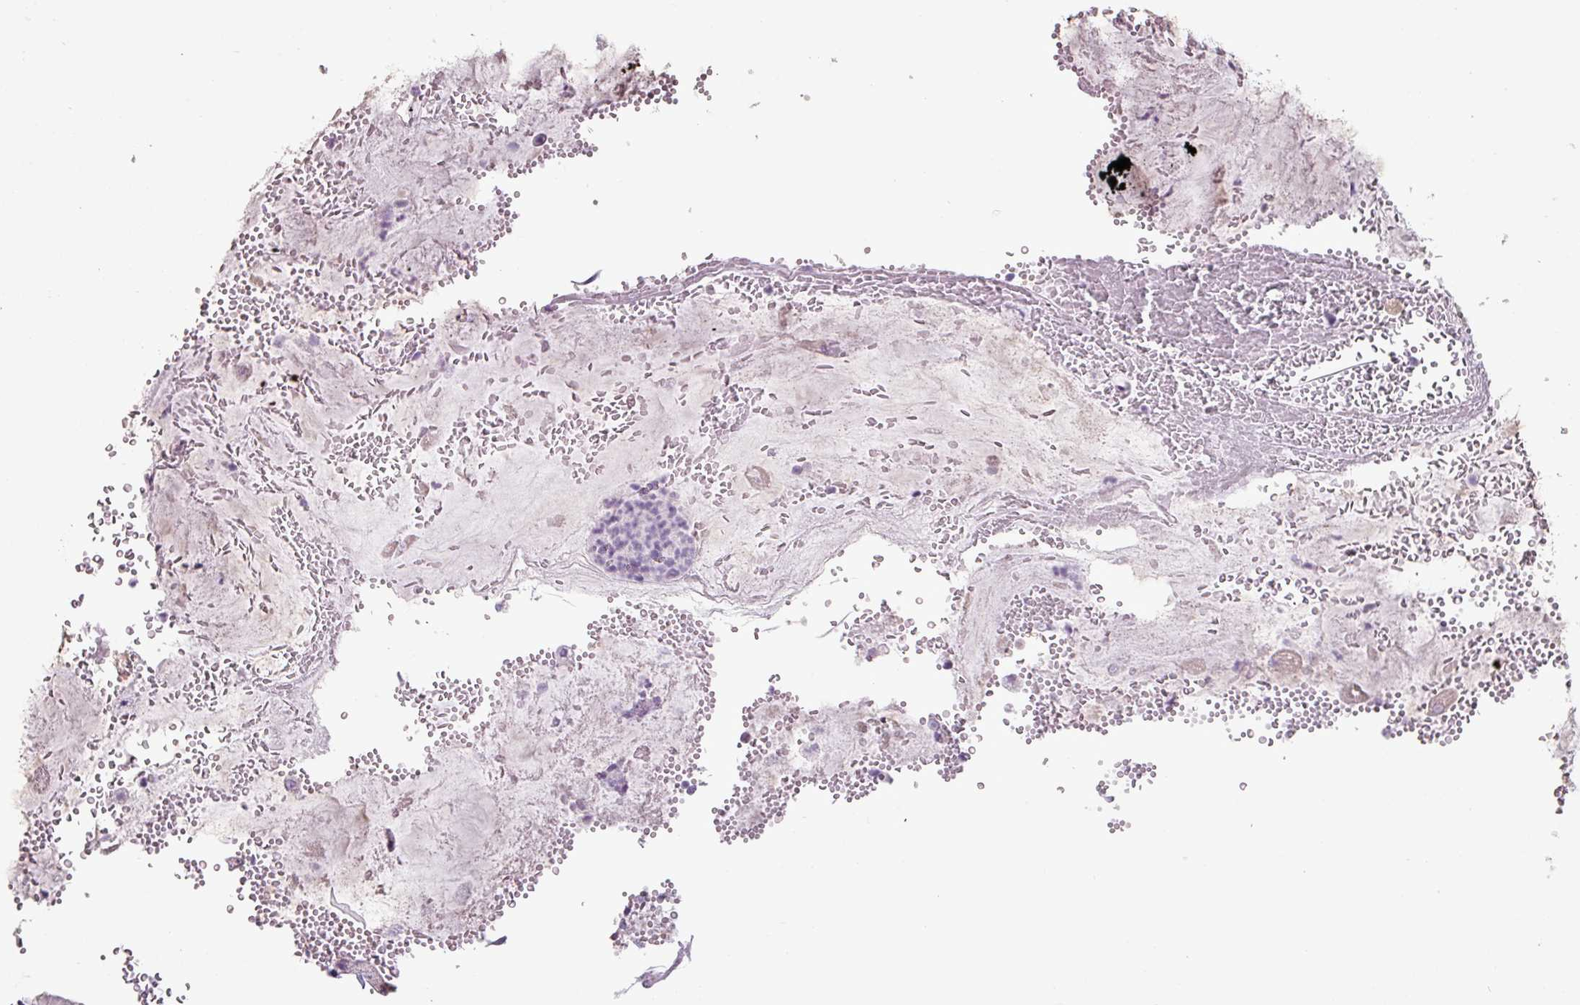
{"staining": {"intensity": "moderate", "quantity": "<25%", "location": "nuclear"}, "tissue": "stomach", "cell_type": "Glandular cells", "image_type": "normal", "snomed": [{"axis": "morphology", "description": "Normal tissue, NOS"}, {"axis": "topography", "description": "Stomach, upper"}], "caption": "Unremarkable stomach exhibits moderate nuclear positivity in approximately <25% of glandular cells, visualized by immunohistochemistry. (DAB (3,3'-diaminobenzidine) IHC with brightfield microscopy, high magnification).", "gene": "ATP10A", "patient": {"sex": "male", "age": 52}}